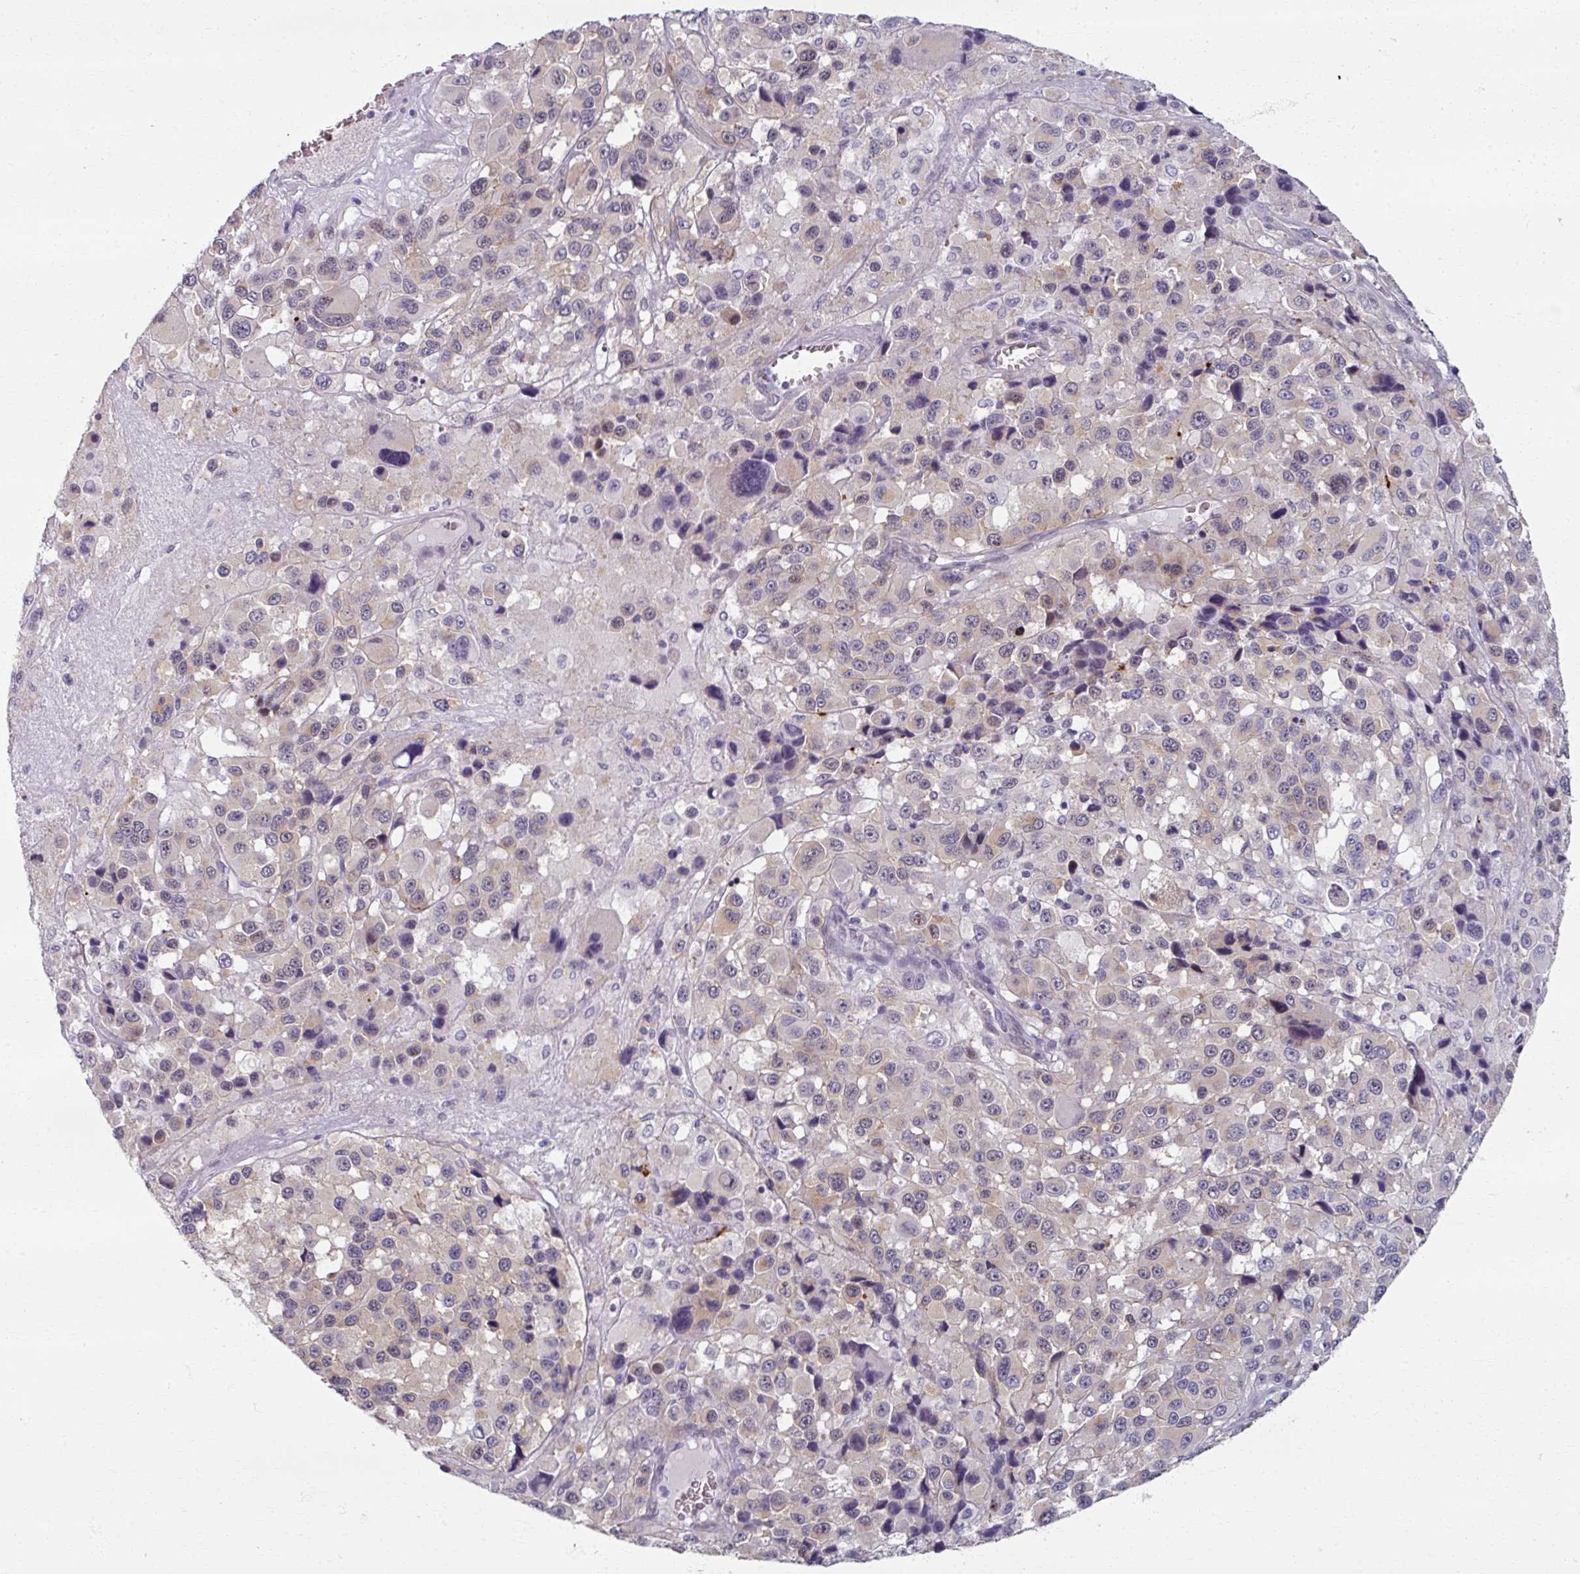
{"staining": {"intensity": "weak", "quantity": "<25%", "location": "nuclear"}, "tissue": "melanoma", "cell_type": "Tumor cells", "image_type": "cancer", "snomed": [{"axis": "morphology", "description": "Malignant melanoma, Metastatic site"}, {"axis": "topography", "description": "Lymph node"}], "caption": "Photomicrograph shows no significant protein staining in tumor cells of melanoma.", "gene": "RIPOR3", "patient": {"sex": "female", "age": 65}}